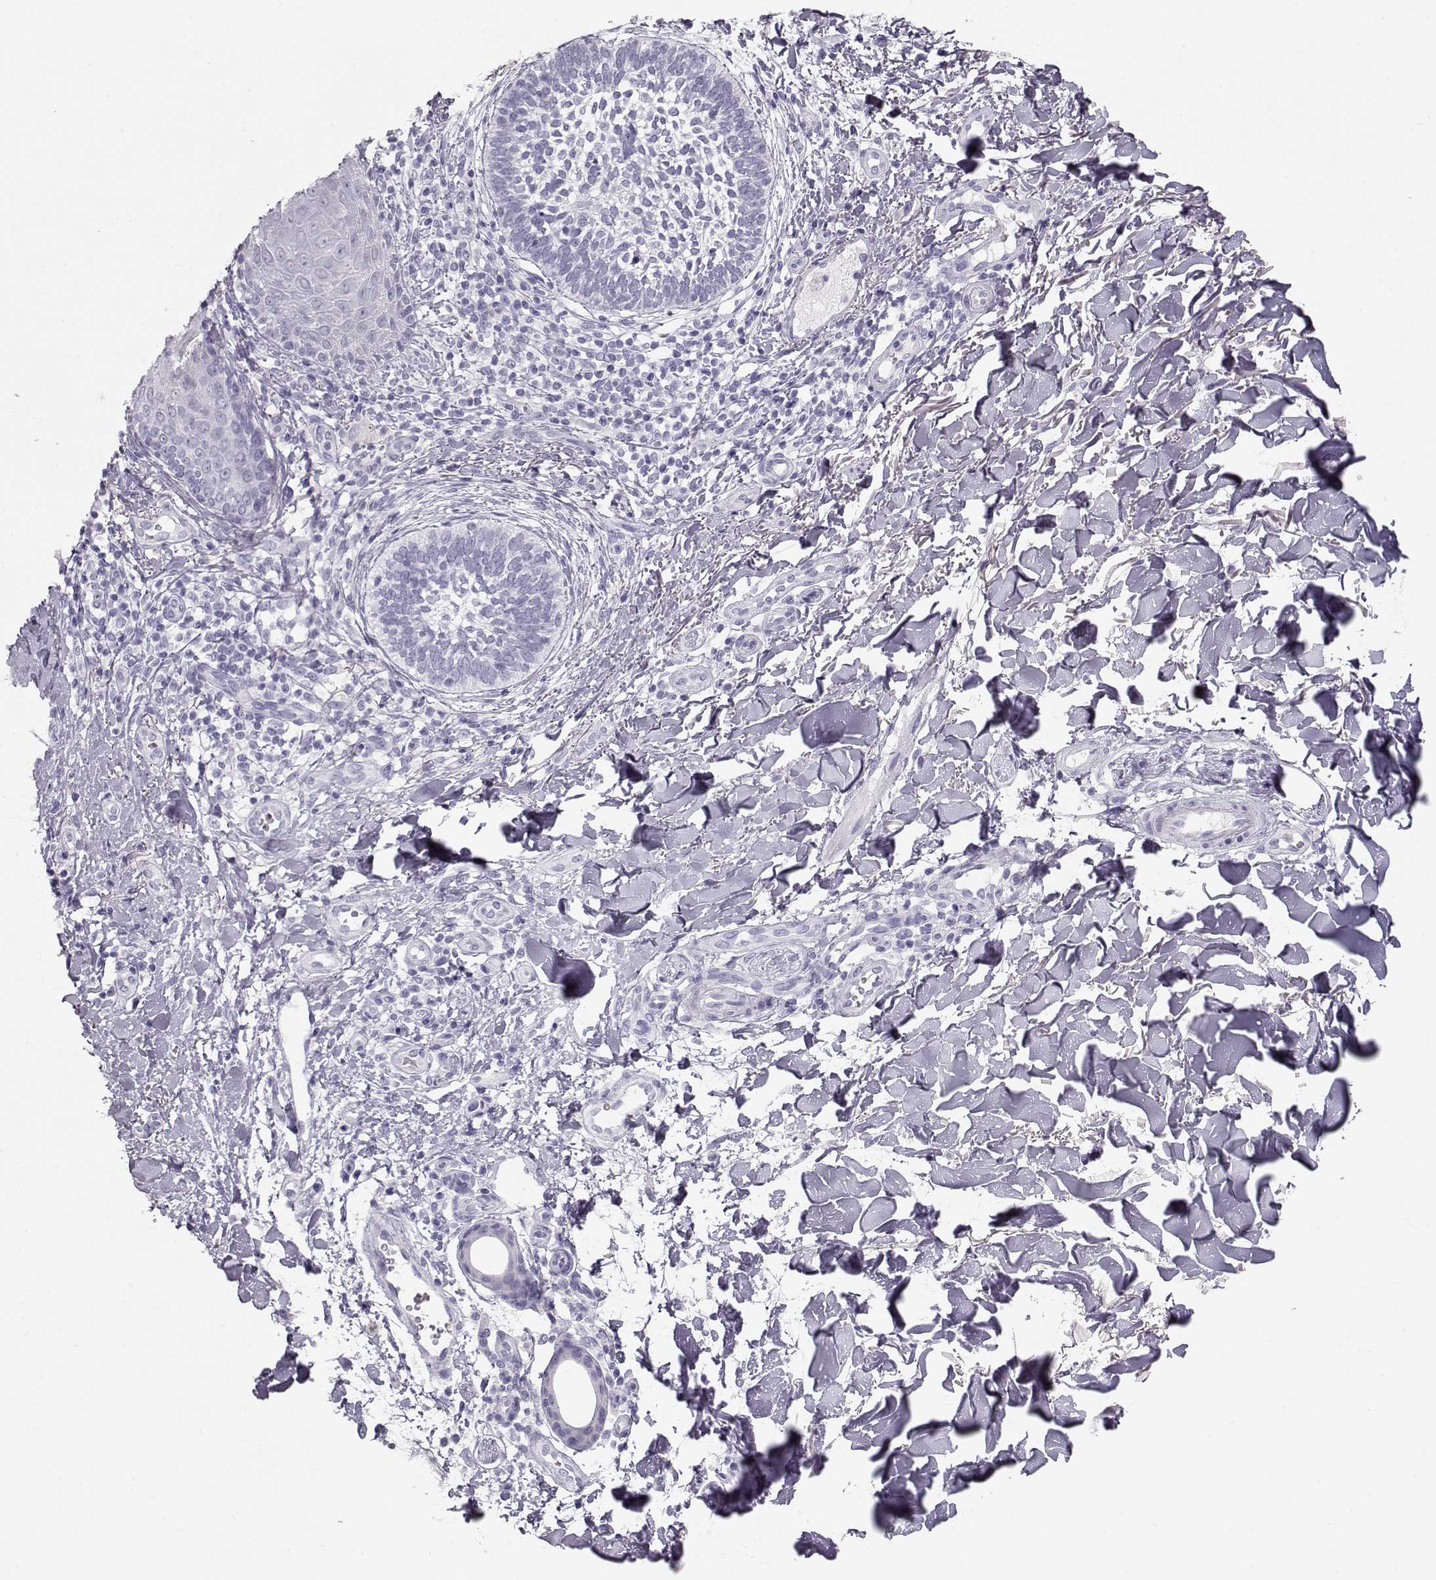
{"staining": {"intensity": "negative", "quantity": "none", "location": "none"}, "tissue": "skin cancer", "cell_type": "Tumor cells", "image_type": "cancer", "snomed": [{"axis": "morphology", "description": "Normal tissue, NOS"}, {"axis": "morphology", "description": "Basal cell carcinoma"}, {"axis": "topography", "description": "Skin"}], "caption": "Immunohistochemistry of human skin cancer reveals no positivity in tumor cells.", "gene": "MIP", "patient": {"sex": "male", "age": 46}}